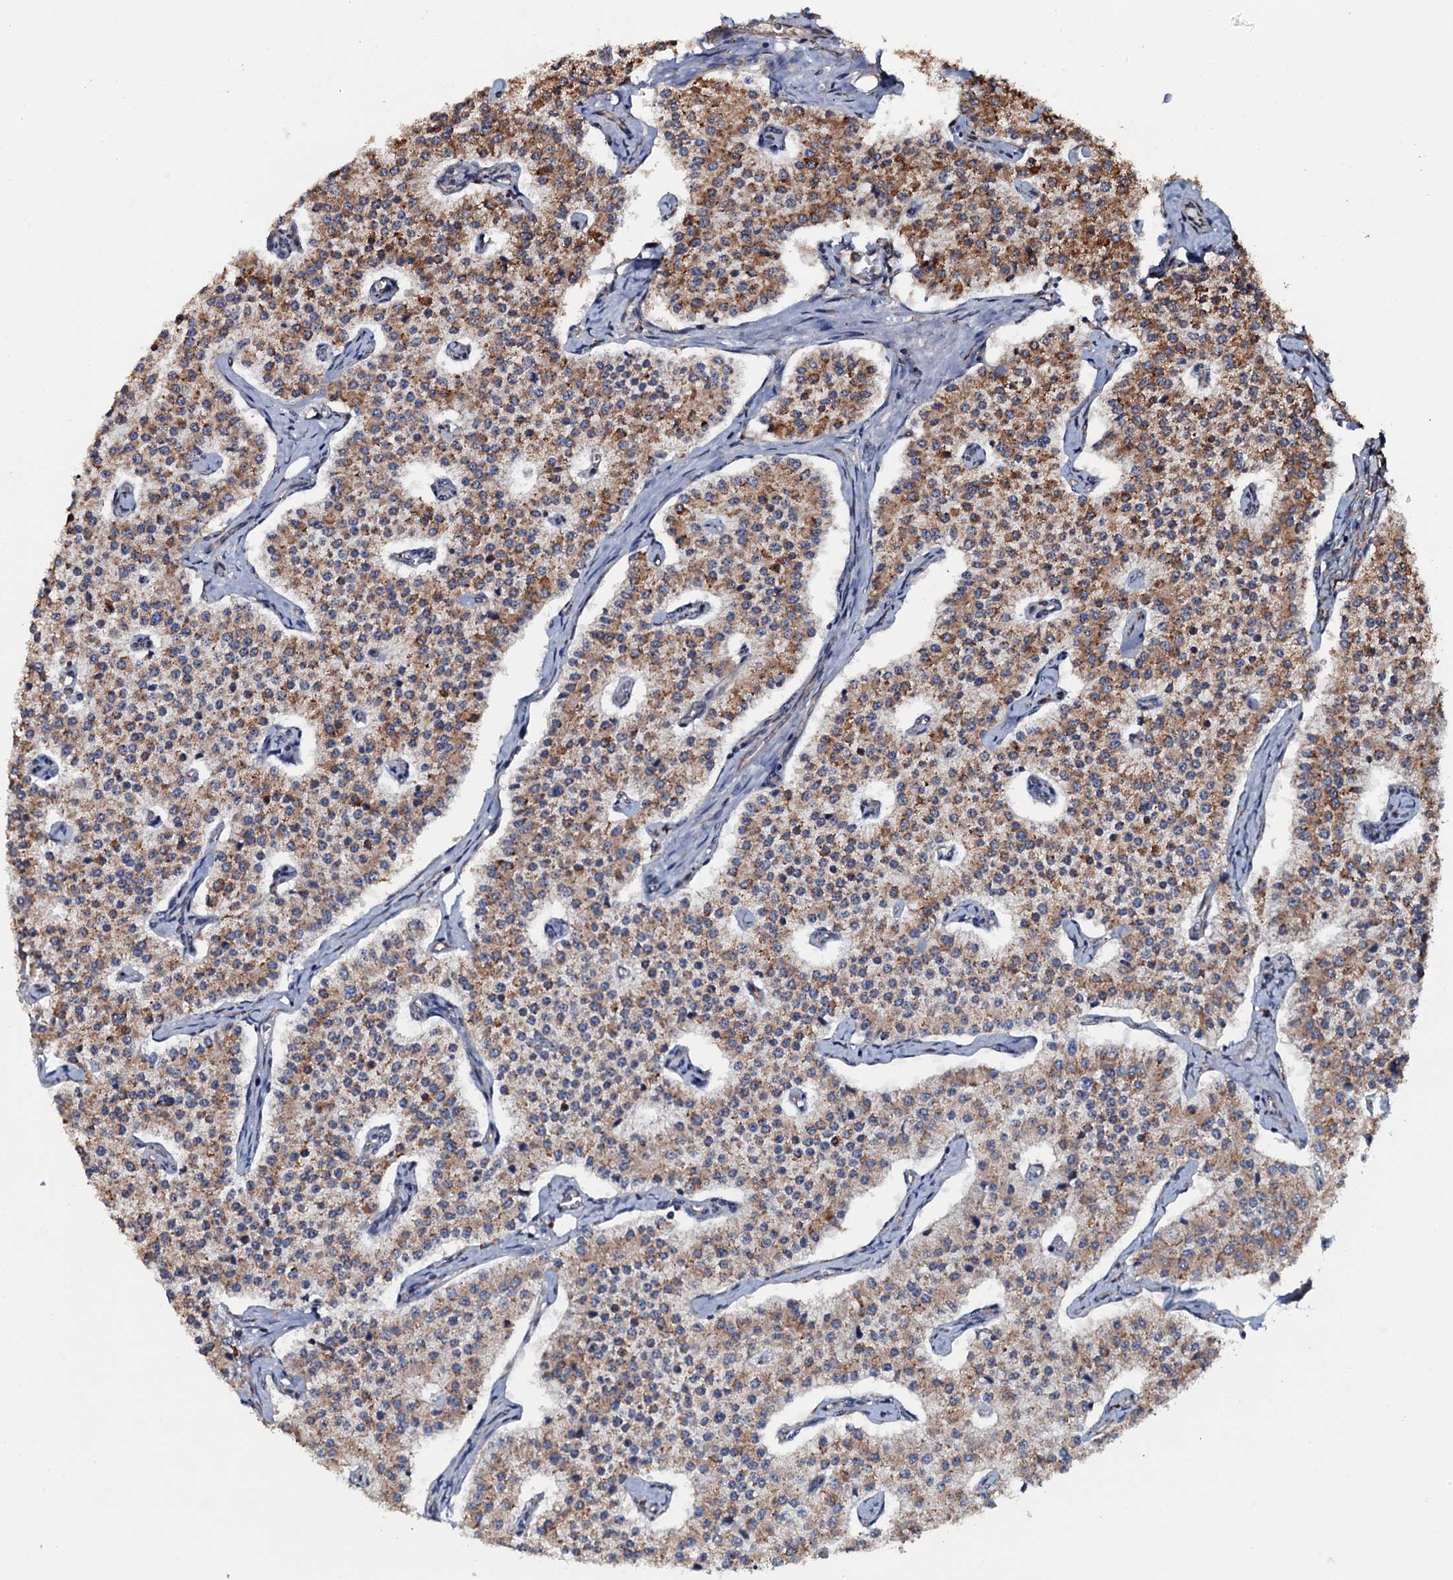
{"staining": {"intensity": "moderate", "quantity": ">75%", "location": "cytoplasmic/membranous"}, "tissue": "carcinoid", "cell_type": "Tumor cells", "image_type": "cancer", "snomed": [{"axis": "morphology", "description": "Carcinoid, malignant, NOS"}, {"axis": "topography", "description": "Colon"}], "caption": "Protein analysis of malignant carcinoid tissue displays moderate cytoplasmic/membranous positivity in approximately >75% of tumor cells.", "gene": "RAB12", "patient": {"sex": "female", "age": 52}}